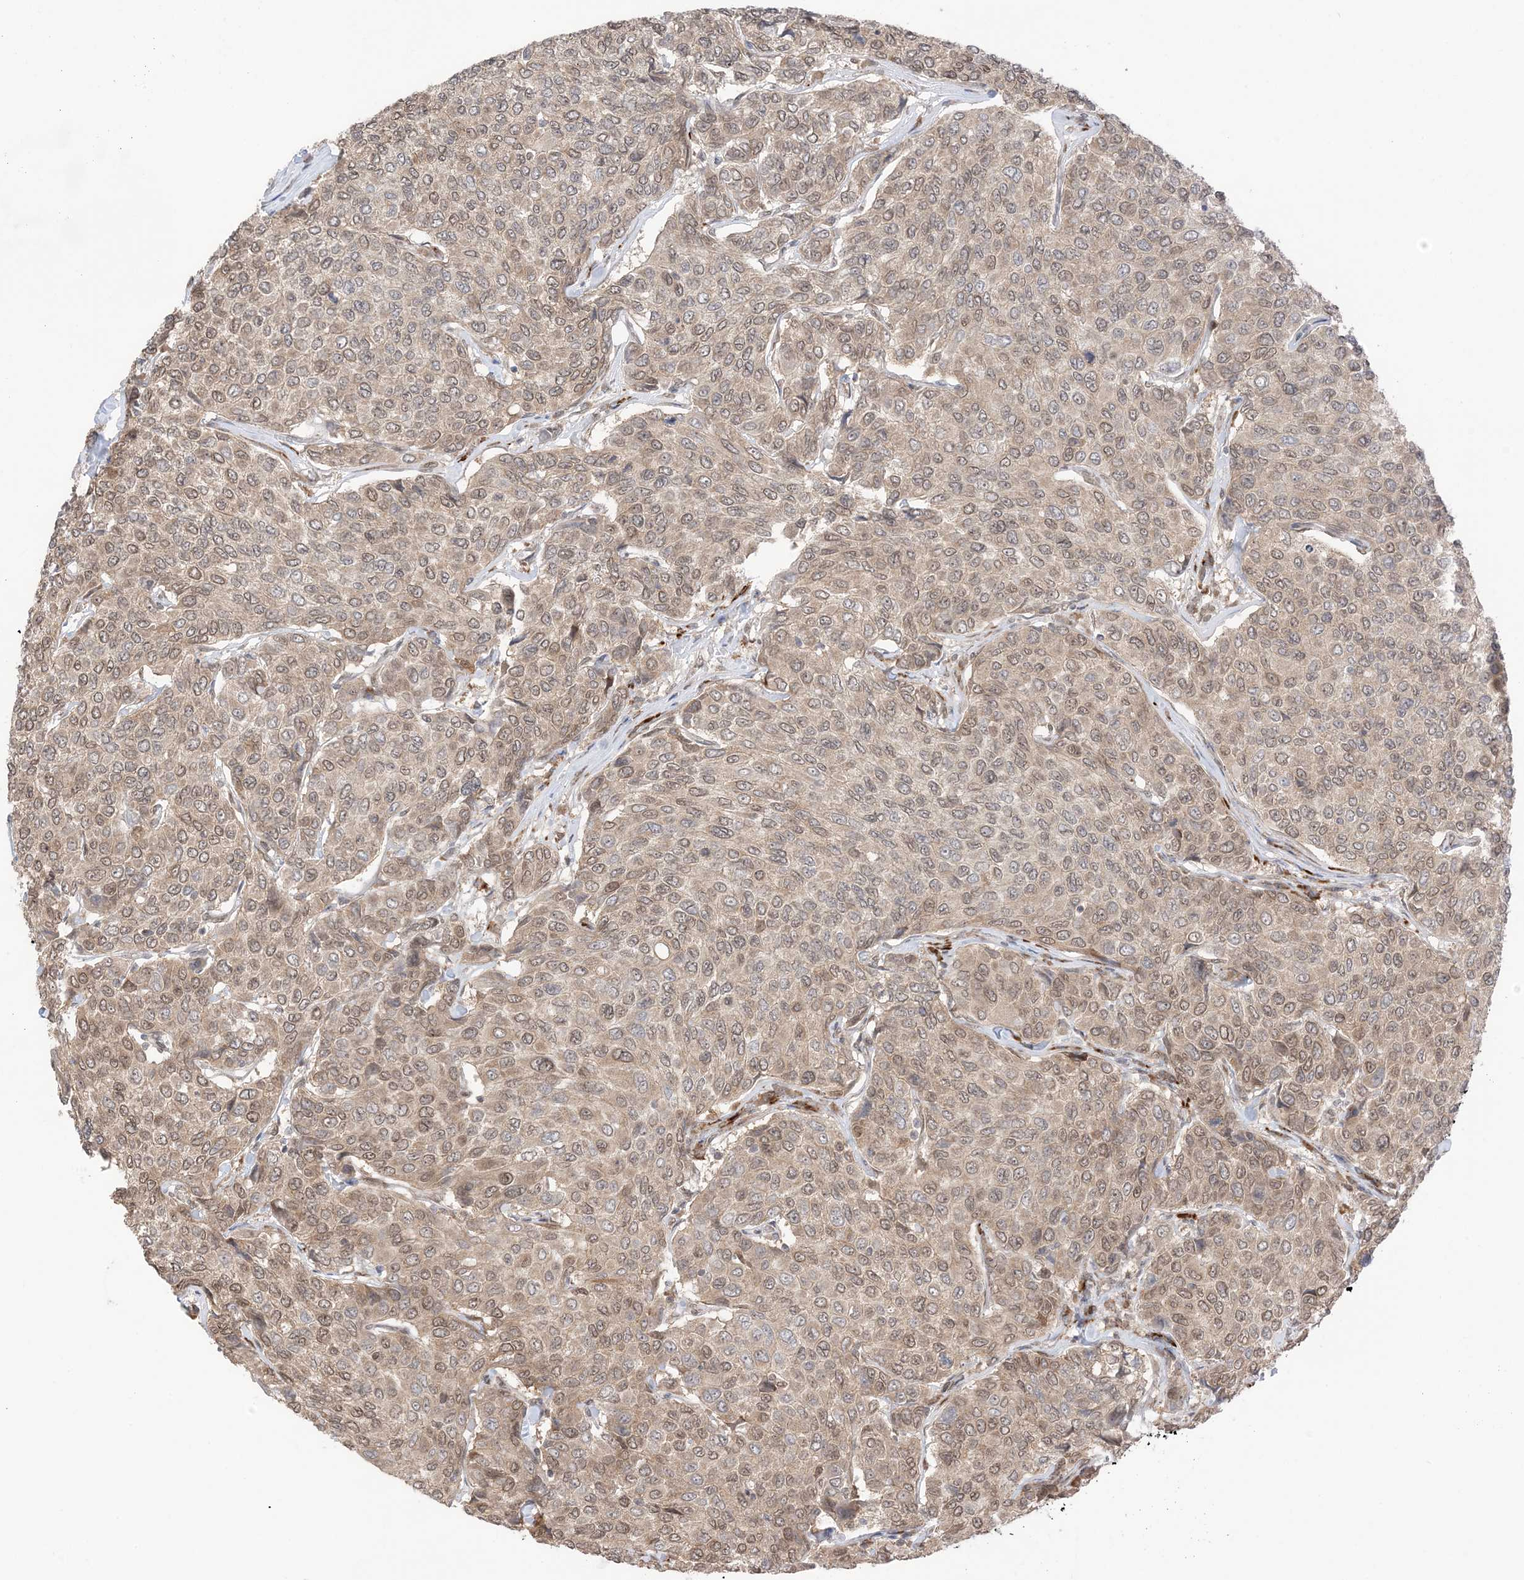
{"staining": {"intensity": "moderate", "quantity": ">75%", "location": "cytoplasmic/membranous,nuclear"}, "tissue": "breast cancer", "cell_type": "Tumor cells", "image_type": "cancer", "snomed": [{"axis": "morphology", "description": "Duct carcinoma"}, {"axis": "topography", "description": "Breast"}], "caption": "Immunohistochemistry staining of infiltrating ductal carcinoma (breast), which demonstrates medium levels of moderate cytoplasmic/membranous and nuclear staining in approximately >75% of tumor cells indicating moderate cytoplasmic/membranous and nuclear protein positivity. The staining was performed using DAB (3,3'-diaminobenzidine) (brown) for protein detection and nuclei were counterstained in hematoxylin (blue).", "gene": "UBE2E2", "patient": {"sex": "female", "age": 55}}